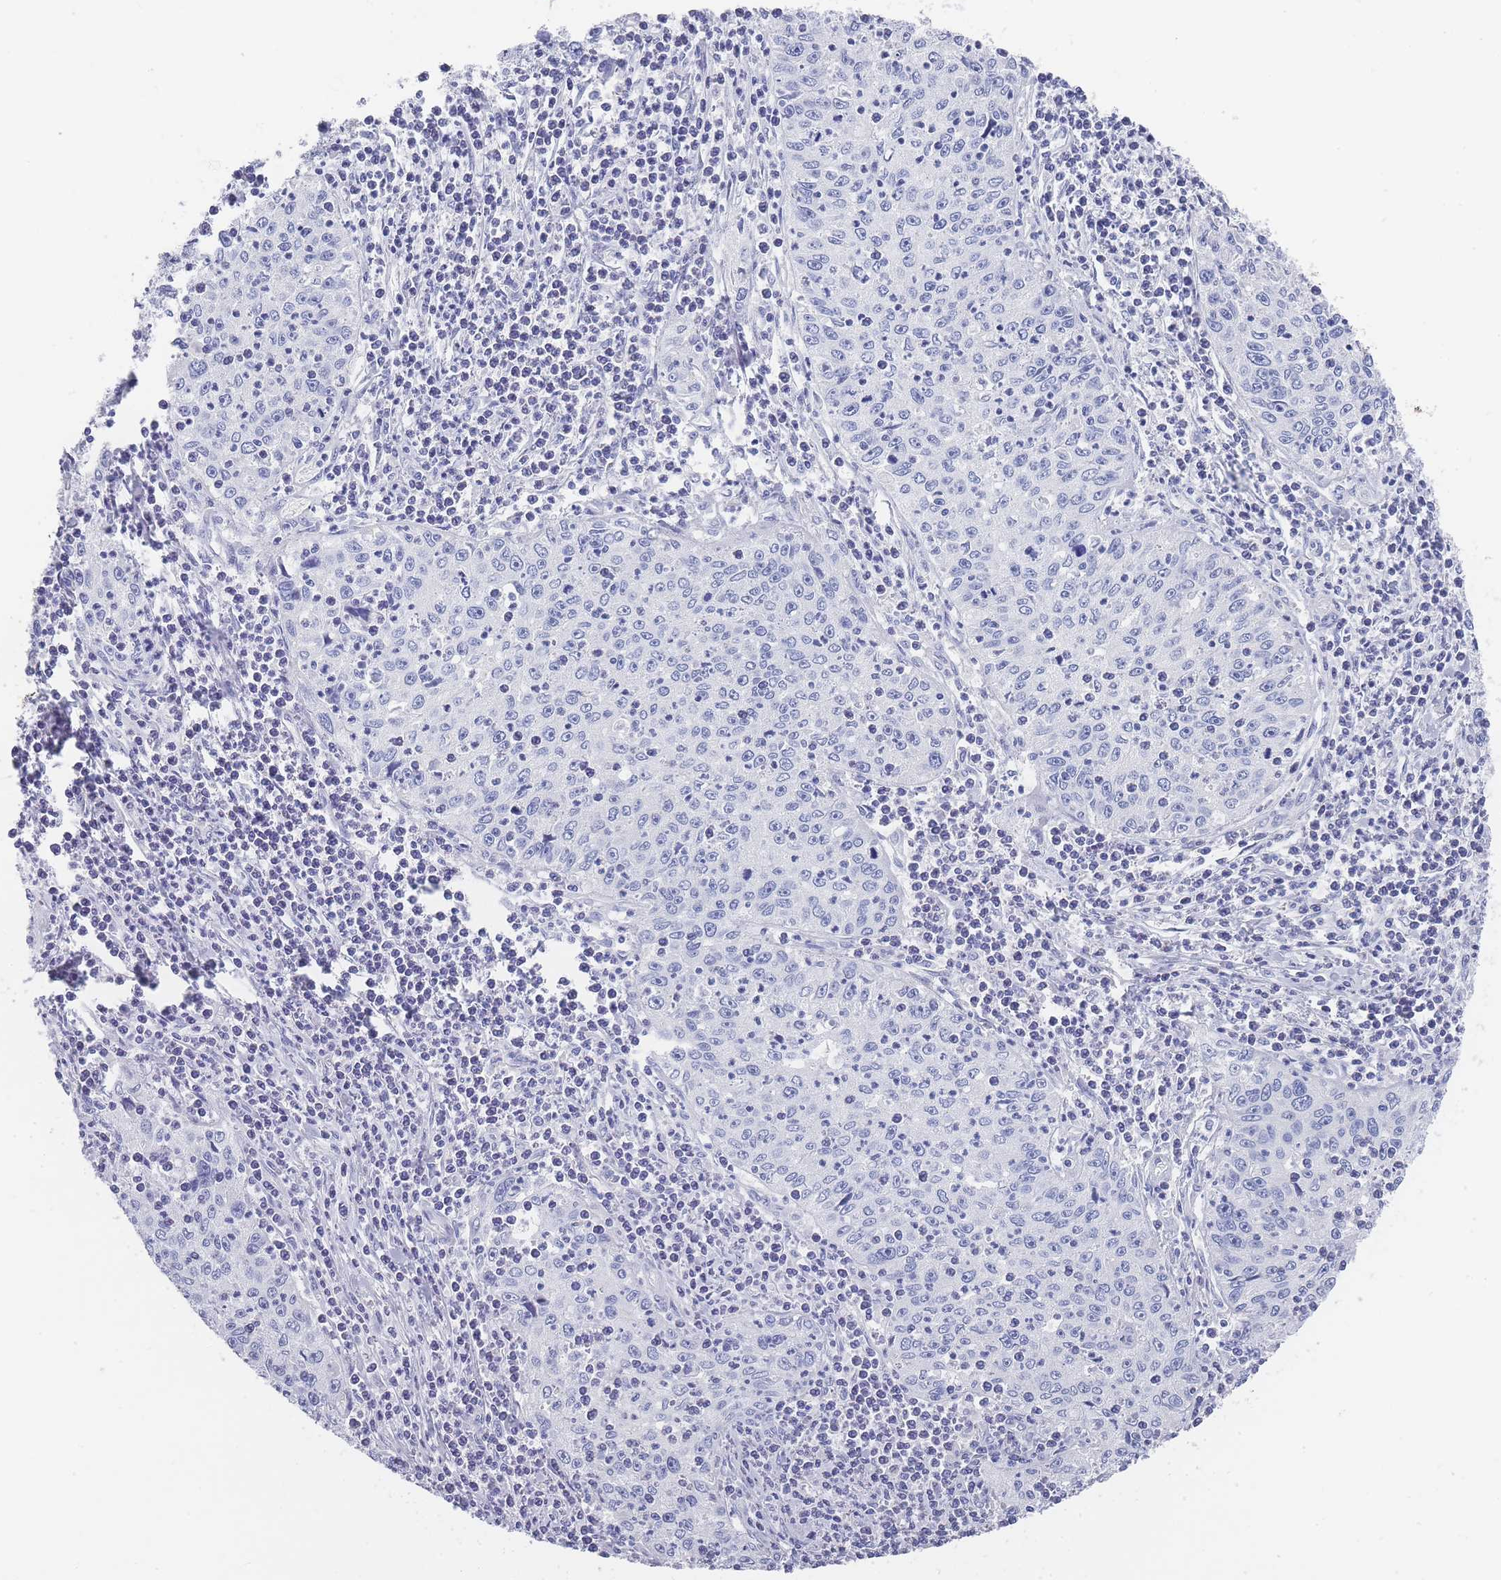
{"staining": {"intensity": "negative", "quantity": "none", "location": "none"}, "tissue": "cervical cancer", "cell_type": "Tumor cells", "image_type": "cancer", "snomed": [{"axis": "morphology", "description": "Squamous cell carcinoma, NOS"}, {"axis": "topography", "description": "Cervix"}], "caption": "Immunohistochemical staining of human cervical squamous cell carcinoma reveals no significant expression in tumor cells.", "gene": "RAB2B", "patient": {"sex": "female", "age": 30}}